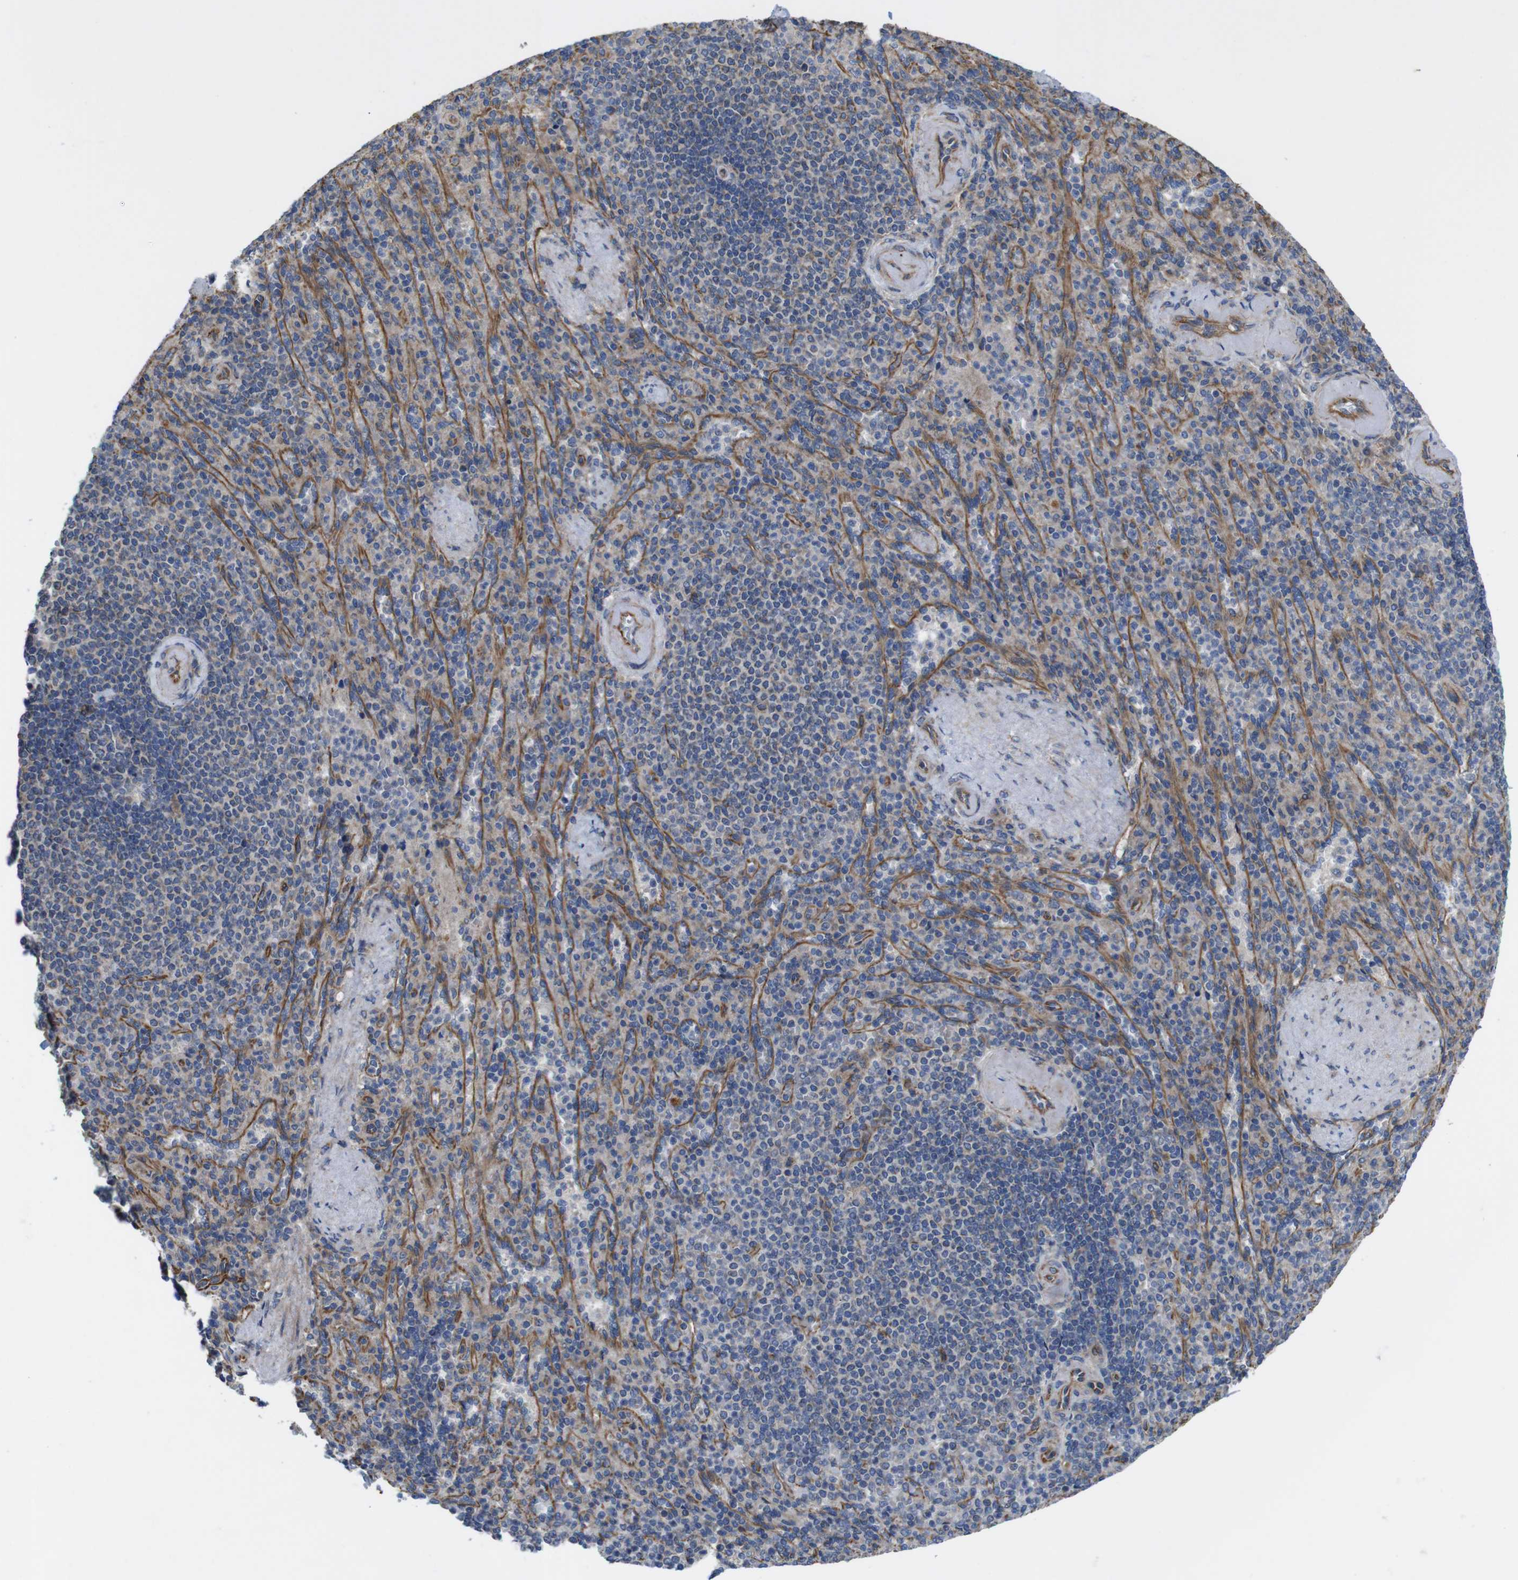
{"staining": {"intensity": "weak", "quantity": ">75%", "location": "cytoplasmic/membranous"}, "tissue": "spleen", "cell_type": "Cells in red pulp", "image_type": "normal", "snomed": [{"axis": "morphology", "description": "Normal tissue, NOS"}, {"axis": "topography", "description": "Spleen"}], "caption": "Spleen stained for a protein displays weak cytoplasmic/membranous positivity in cells in red pulp. The protein is stained brown, and the nuclei are stained in blue (DAB (3,3'-diaminobenzidine) IHC with brightfield microscopy, high magnification).", "gene": "POMK", "patient": {"sex": "female", "age": 74}}